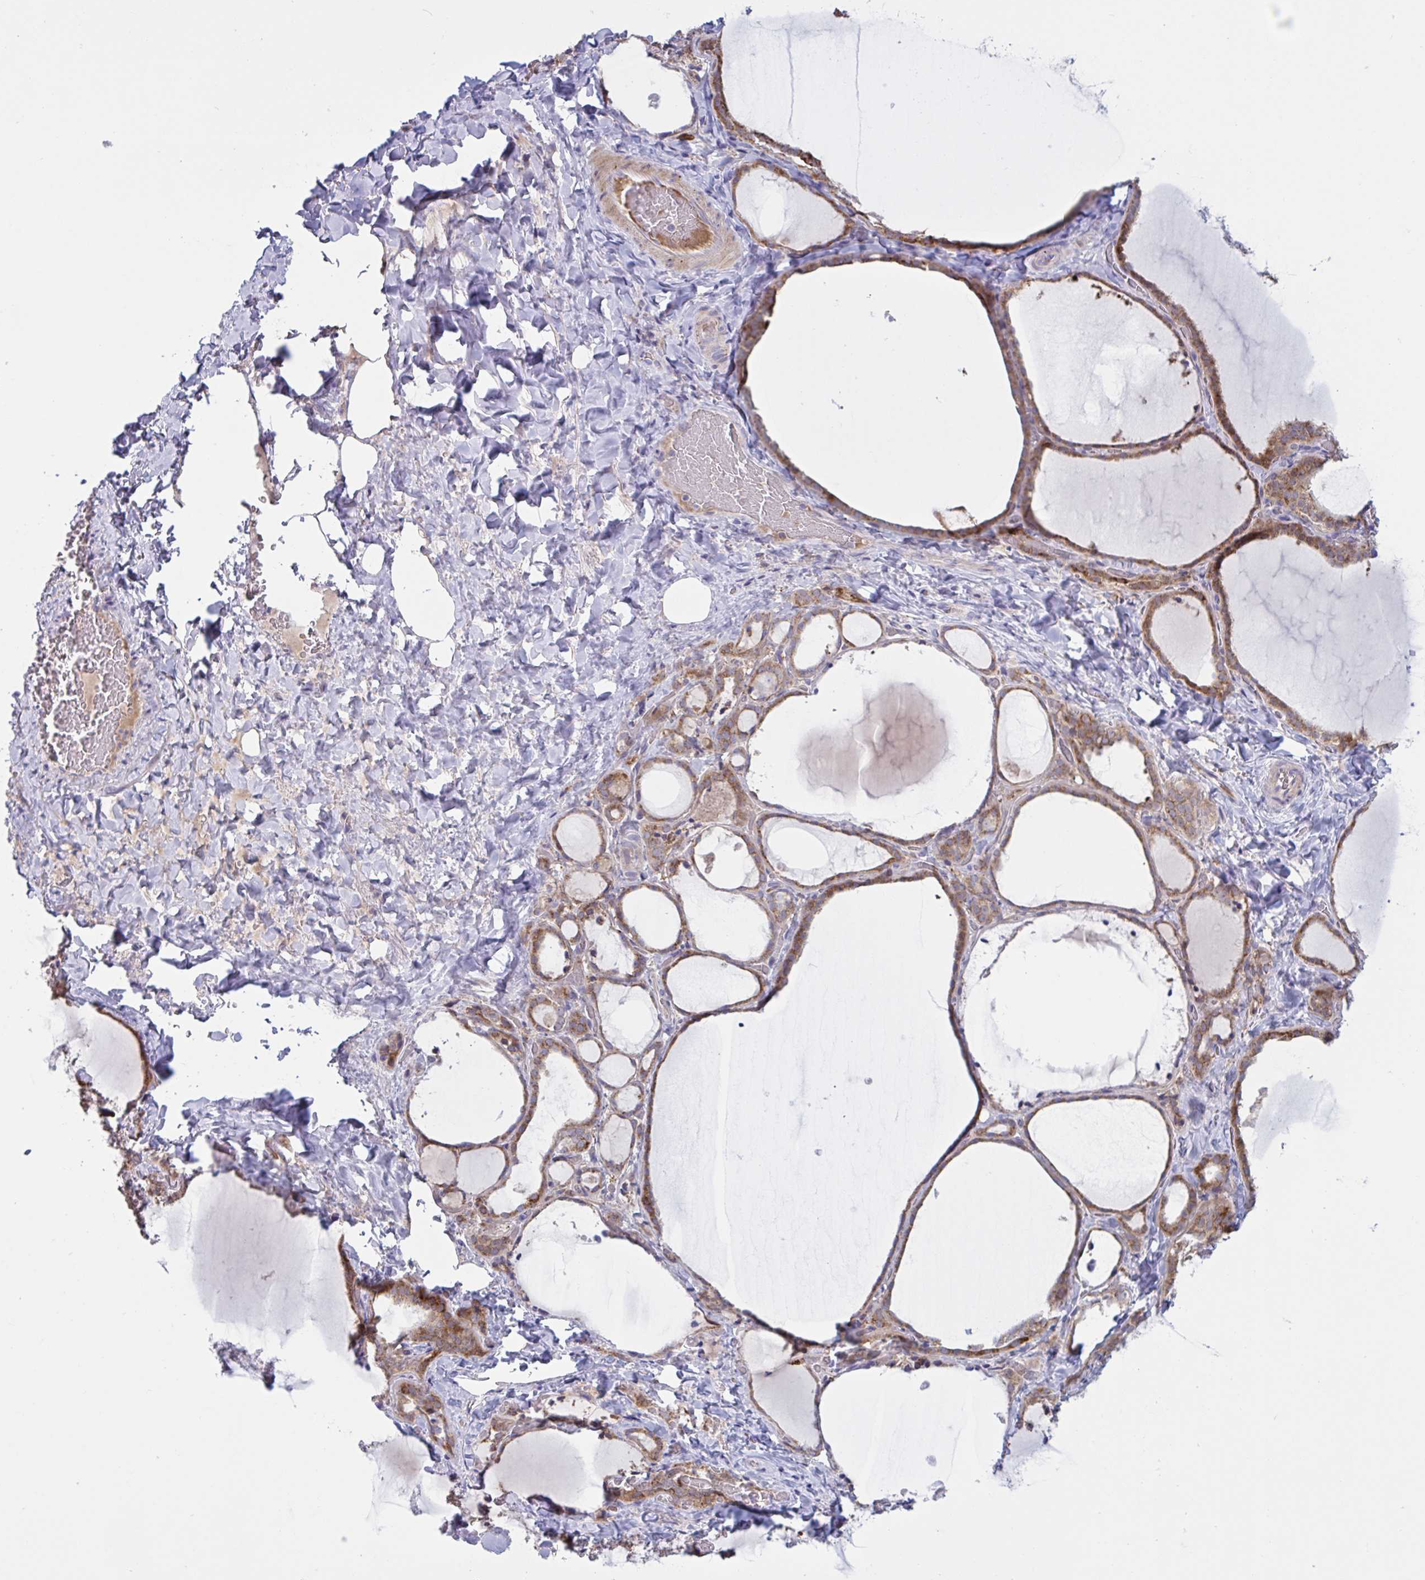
{"staining": {"intensity": "moderate", "quantity": ">75%", "location": "cytoplasmic/membranous"}, "tissue": "thyroid gland", "cell_type": "Glandular cells", "image_type": "normal", "snomed": [{"axis": "morphology", "description": "Normal tissue, NOS"}, {"axis": "topography", "description": "Thyroid gland"}], "caption": "Thyroid gland stained for a protein exhibits moderate cytoplasmic/membranous positivity in glandular cells. (brown staining indicates protein expression, while blue staining denotes nuclei).", "gene": "VWC2", "patient": {"sex": "female", "age": 22}}